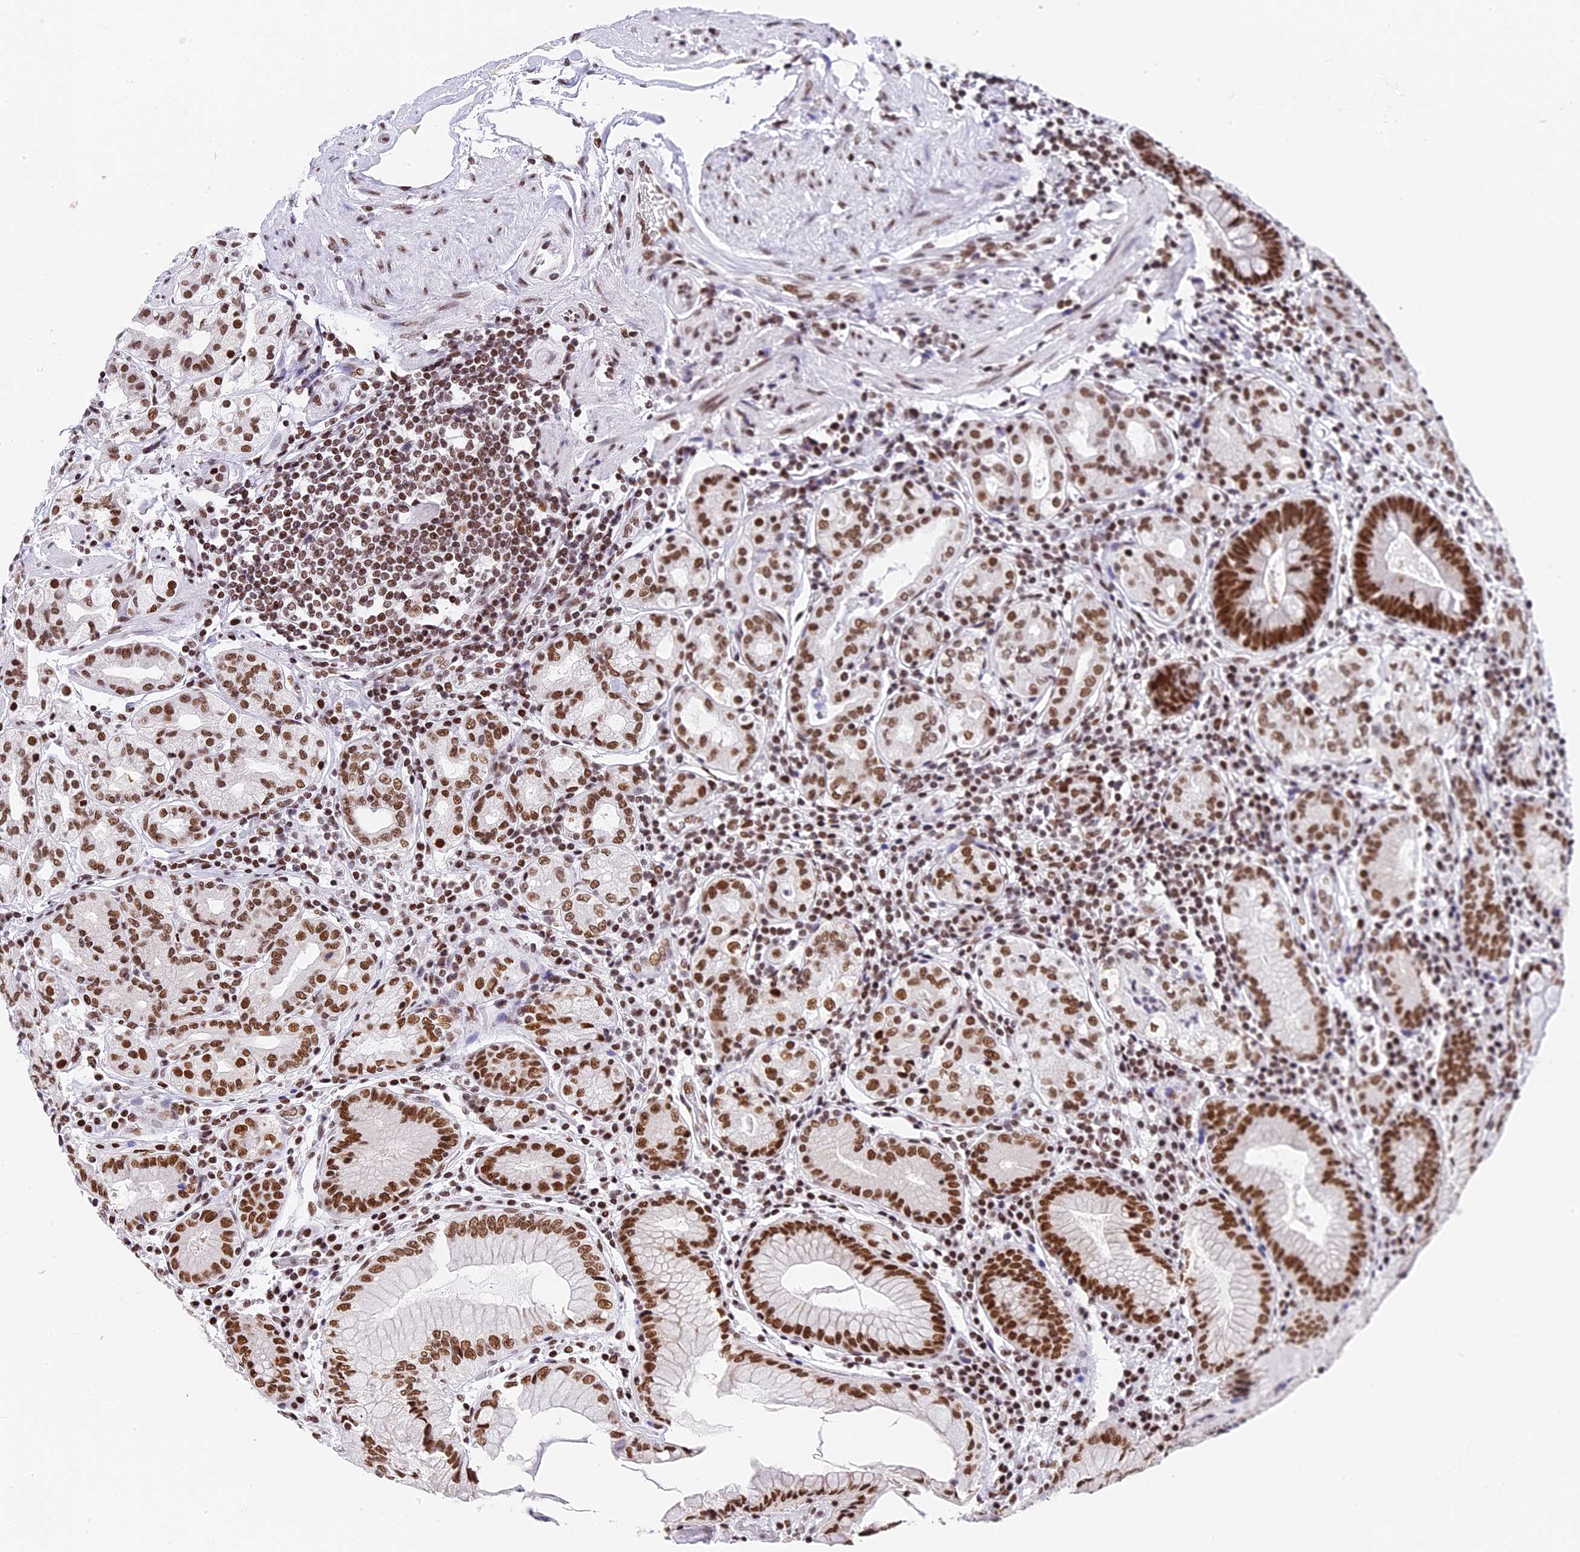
{"staining": {"intensity": "strong", "quantity": ">75%", "location": "nuclear"}, "tissue": "stomach", "cell_type": "Glandular cells", "image_type": "normal", "snomed": [{"axis": "morphology", "description": "Normal tissue, NOS"}, {"axis": "topography", "description": "Stomach, upper"}, {"axis": "topography", "description": "Stomach, lower"}], "caption": "Immunohistochemistry micrograph of benign stomach stained for a protein (brown), which displays high levels of strong nuclear staining in about >75% of glandular cells.", "gene": "SBNO1", "patient": {"sex": "female", "age": 76}}